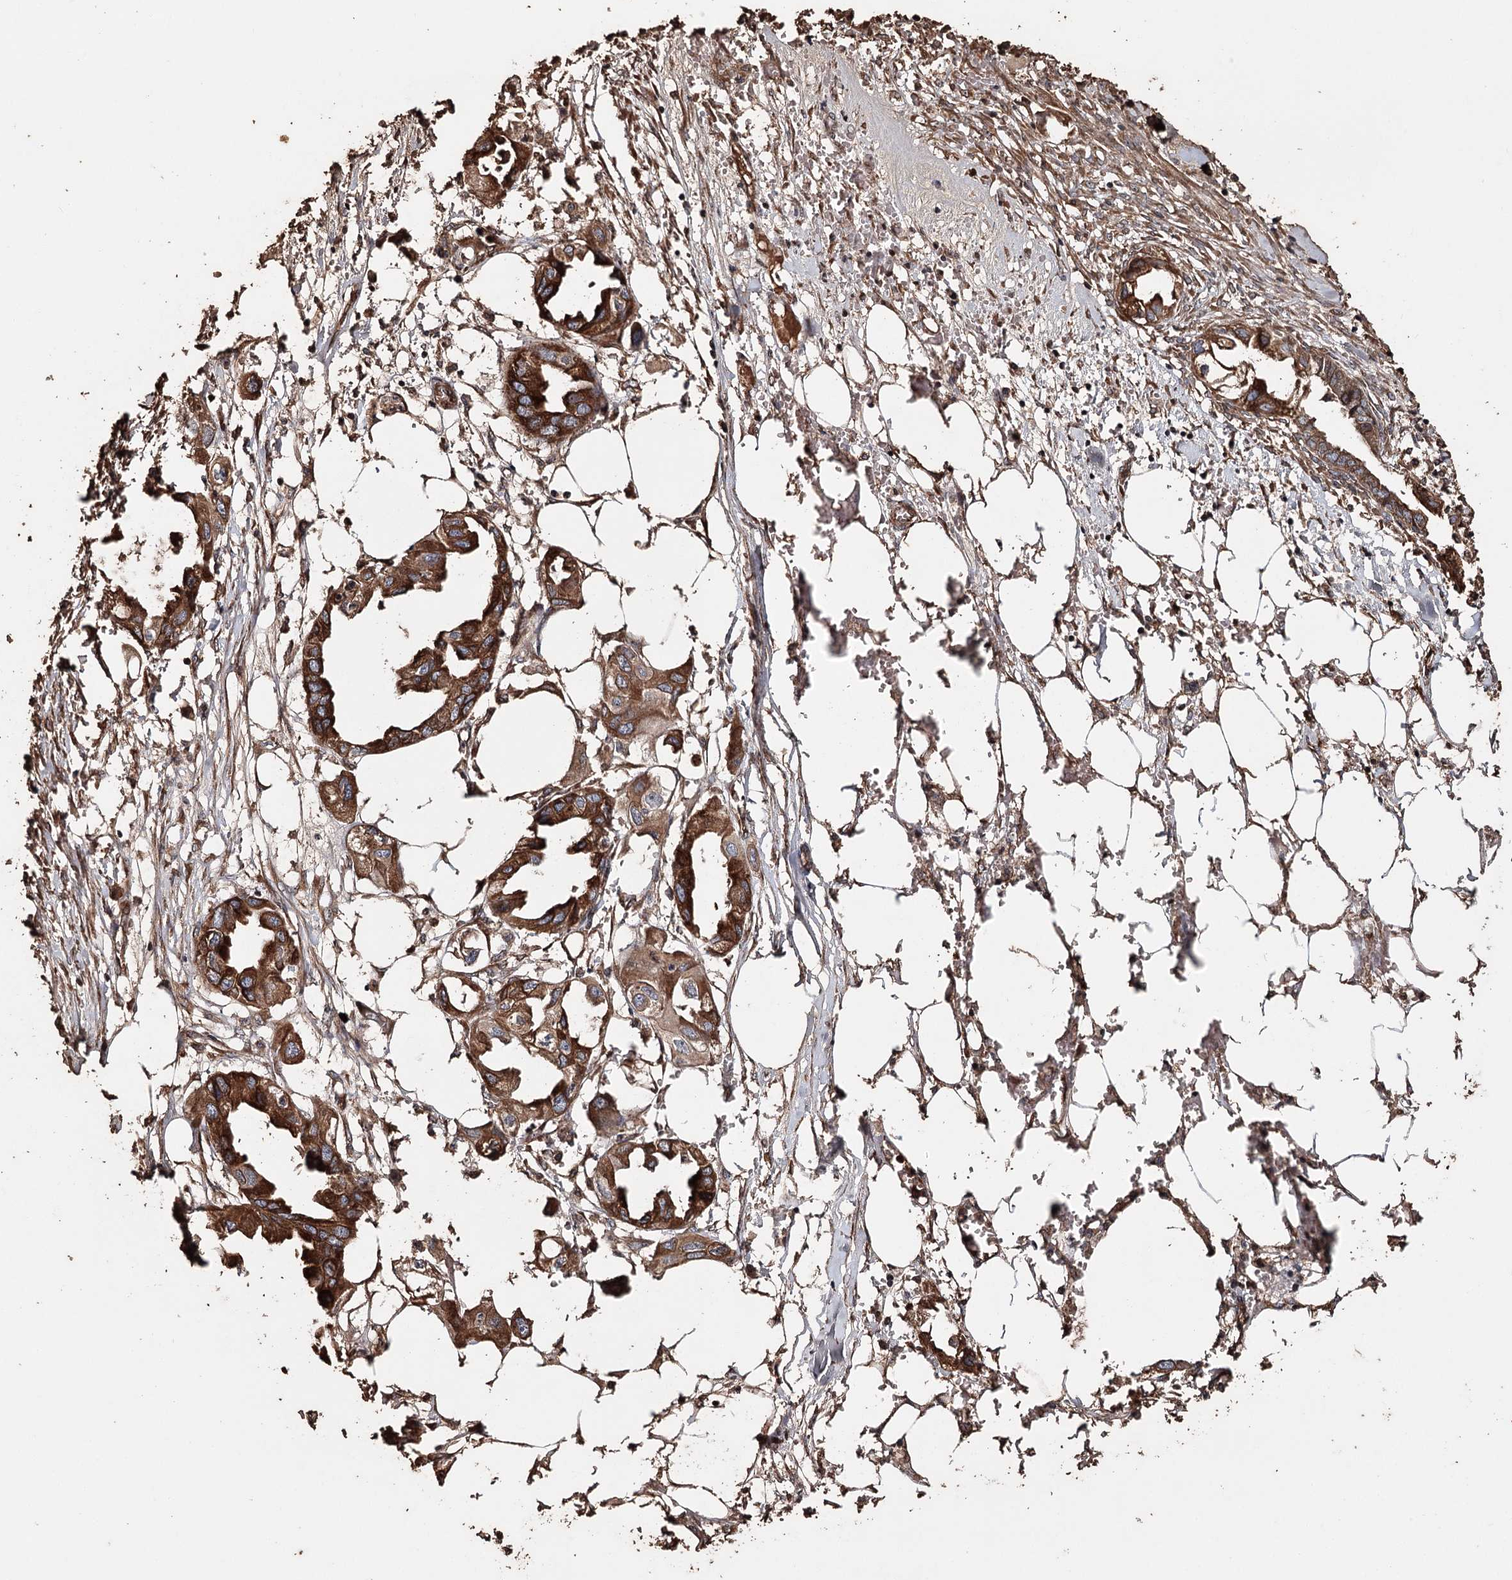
{"staining": {"intensity": "strong", "quantity": ">75%", "location": "cytoplasmic/membranous"}, "tissue": "endometrial cancer", "cell_type": "Tumor cells", "image_type": "cancer", "snomed": [{"axis": "morphology", "description": "Adenocarcinoma, NOS"}, {"axis": "morphology", "description": "Adenocarcinoma, metastatic, NOS"}, {"axis": "topography", "description": "Adipose tissue"}, {"axis": "topography", "description": "Endometrium"}], "caption": "There is high levels of strong cytoplasmic/membranous expression in tumor cells of endometrial cancer, as demonstrated by immunohistochemical staining (brown color).", "gene": "SYVN1", "patient": {"sex": "female", "age": 67}}